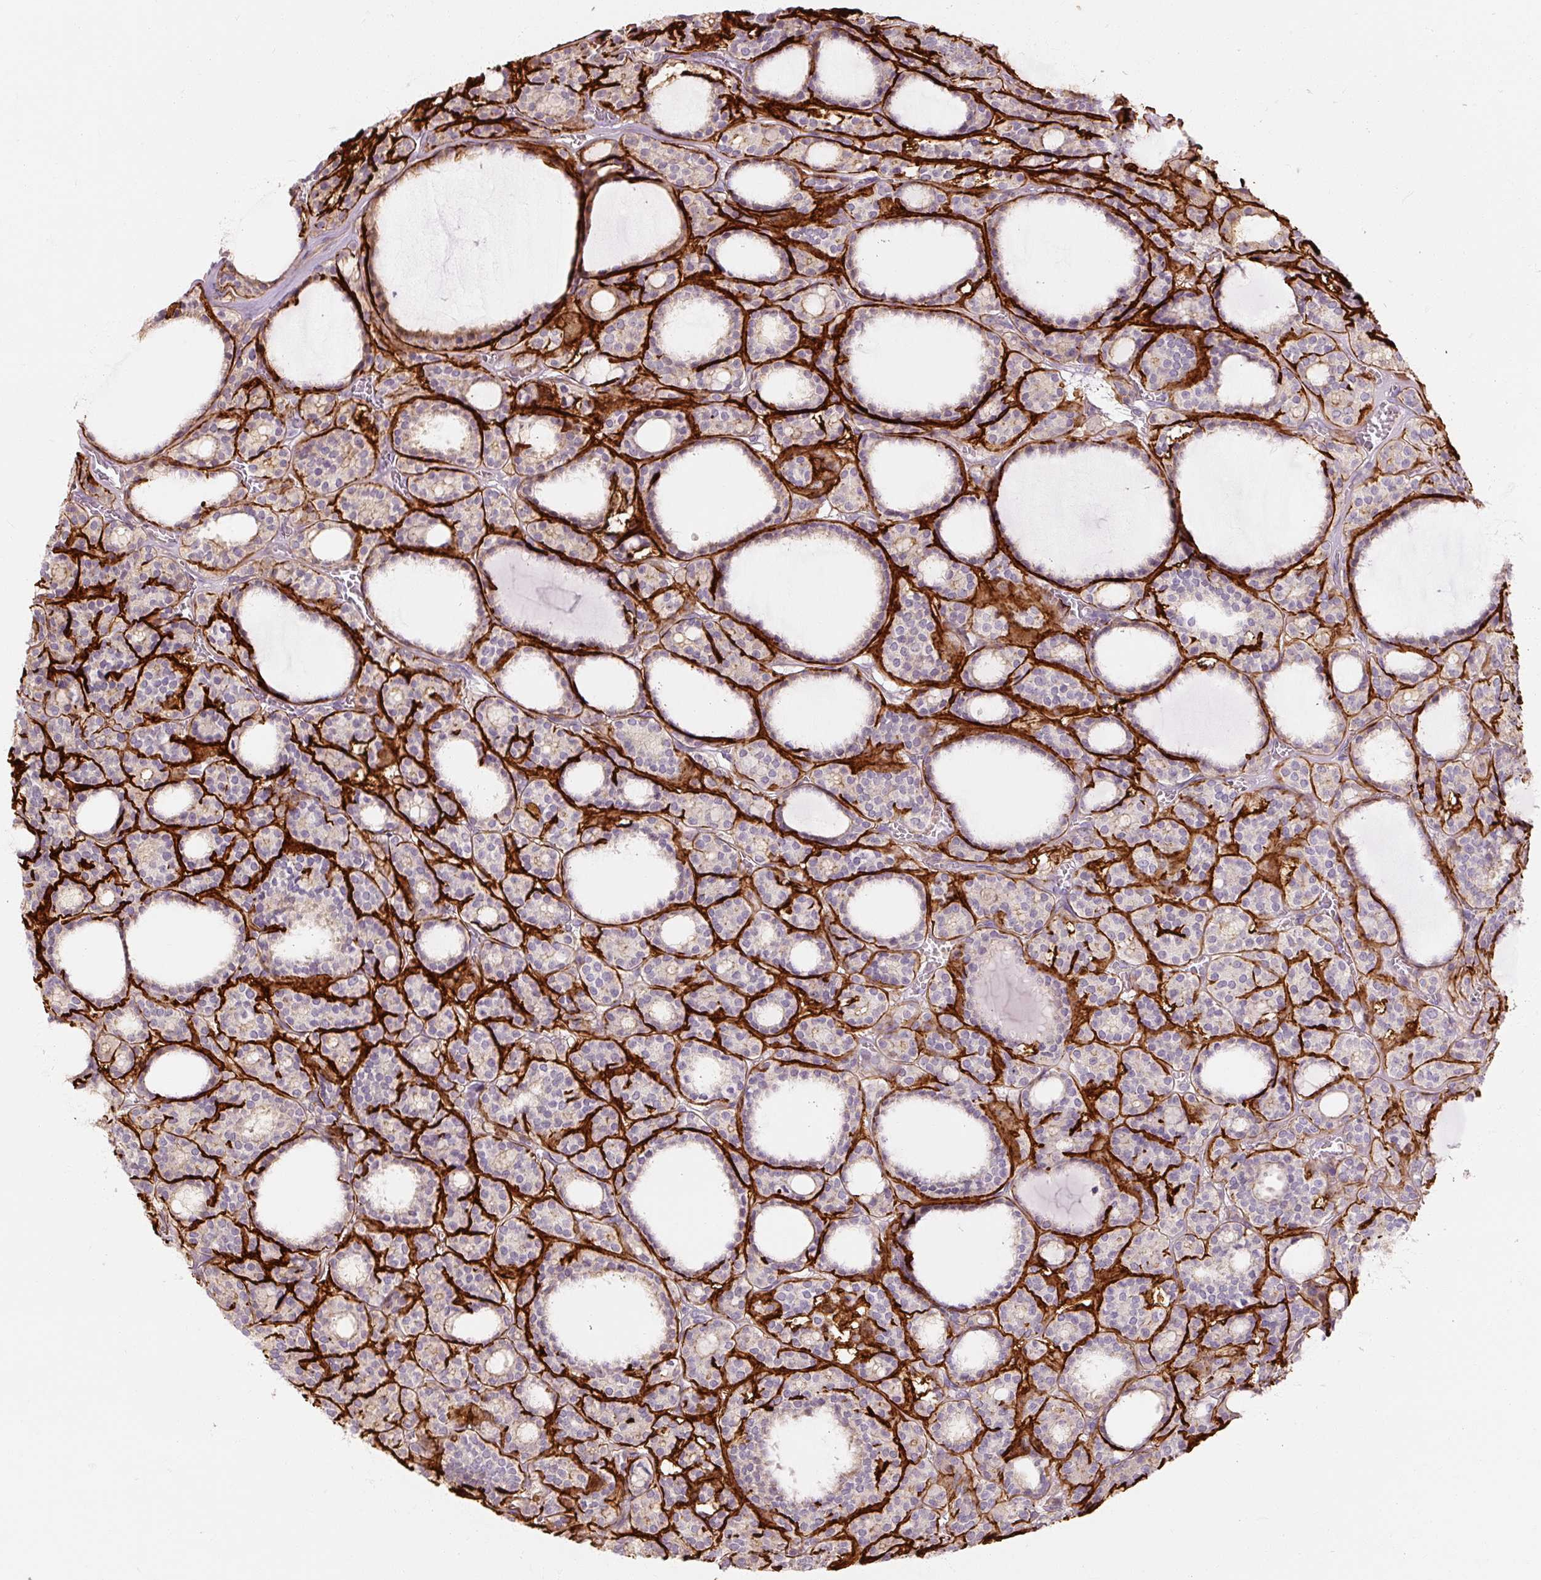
{"staining": {"intensity": "negative", "quantity": "none", "location": "none"}, "tissue": "thyroid cancer", "cell_type": "Tumor cells", "image_type": "cancer", "snomed": [{"axis": "morphology", "description": "Follicular adenoma carcinoma, NOS"}, {"axis": "topography", "description": "Thyroid gland"}], "caption": "This micrograph is of follicular adenoma carcinoma (thyroid) stained with immunohistochemistry (IHC) to label a protein in brown with the nuclei are counter-stained blue. There is no staining in tumor cells.", "gene": "RB1CC1", "patient": {"sex": "female", "age": 63}}